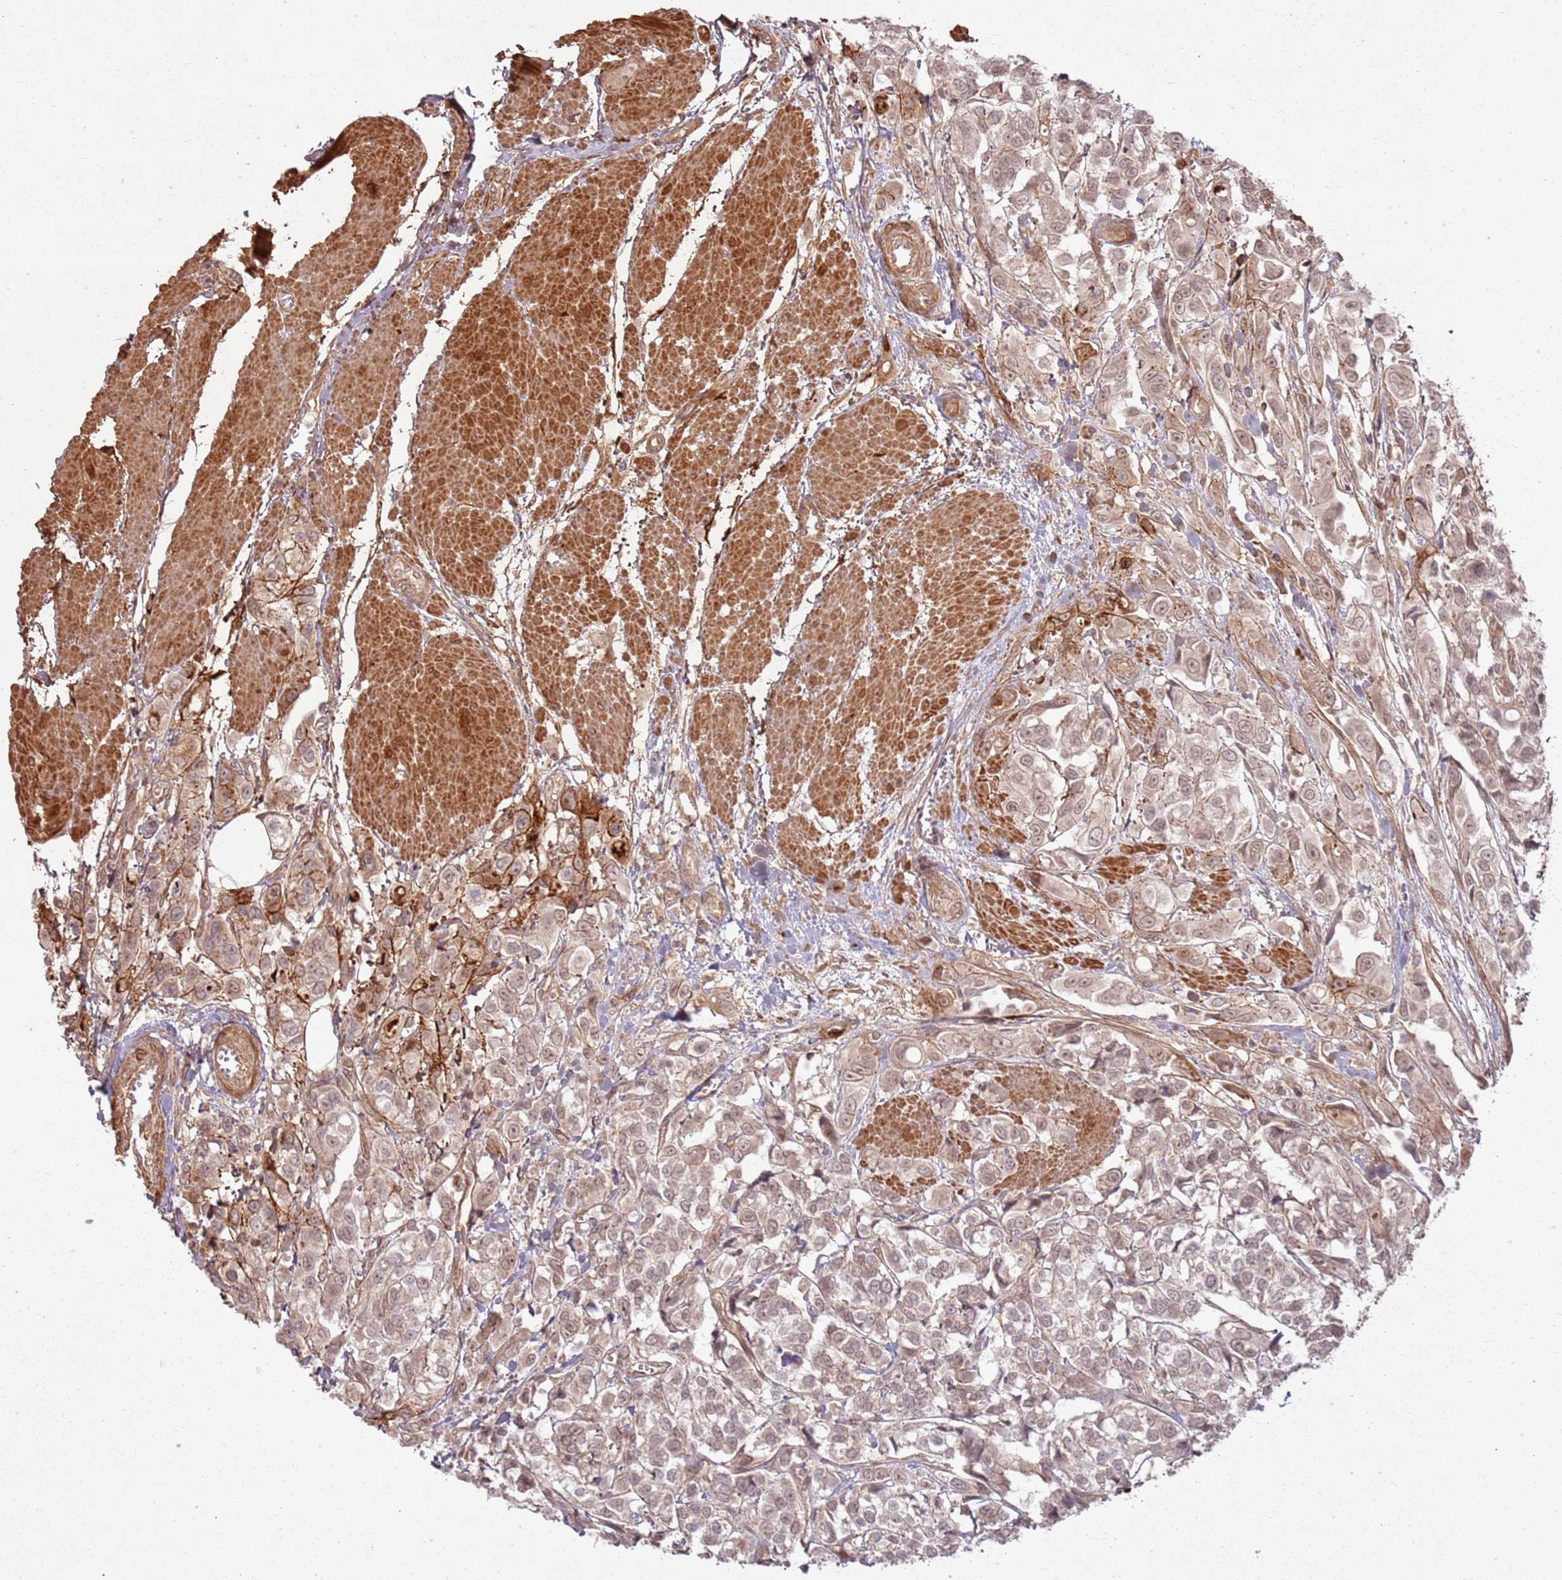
{"staining": {"intensity": "weak", "quantity": ">75%", "location": "cytoplasmic/membranous,nuclear"}, "tissue": "urothelial cancer", "cell_type": "Tumor cells", "image_type": "cancer", "snomed": [{"axis": "morphology", "description": "Urothelial carcinoma, High grade"}, {"axis": "topography", "description": "Urinary bladder"}], "caption": "A micrograph showing weak cytoplasmic/membranous and nuclear staining in about >75% of tumor cells in urothelial cancer, as visualized by brown immunohistochemical staining.", "gene": "ZNF623", "patient": {"sex": "male", "age": 67}}